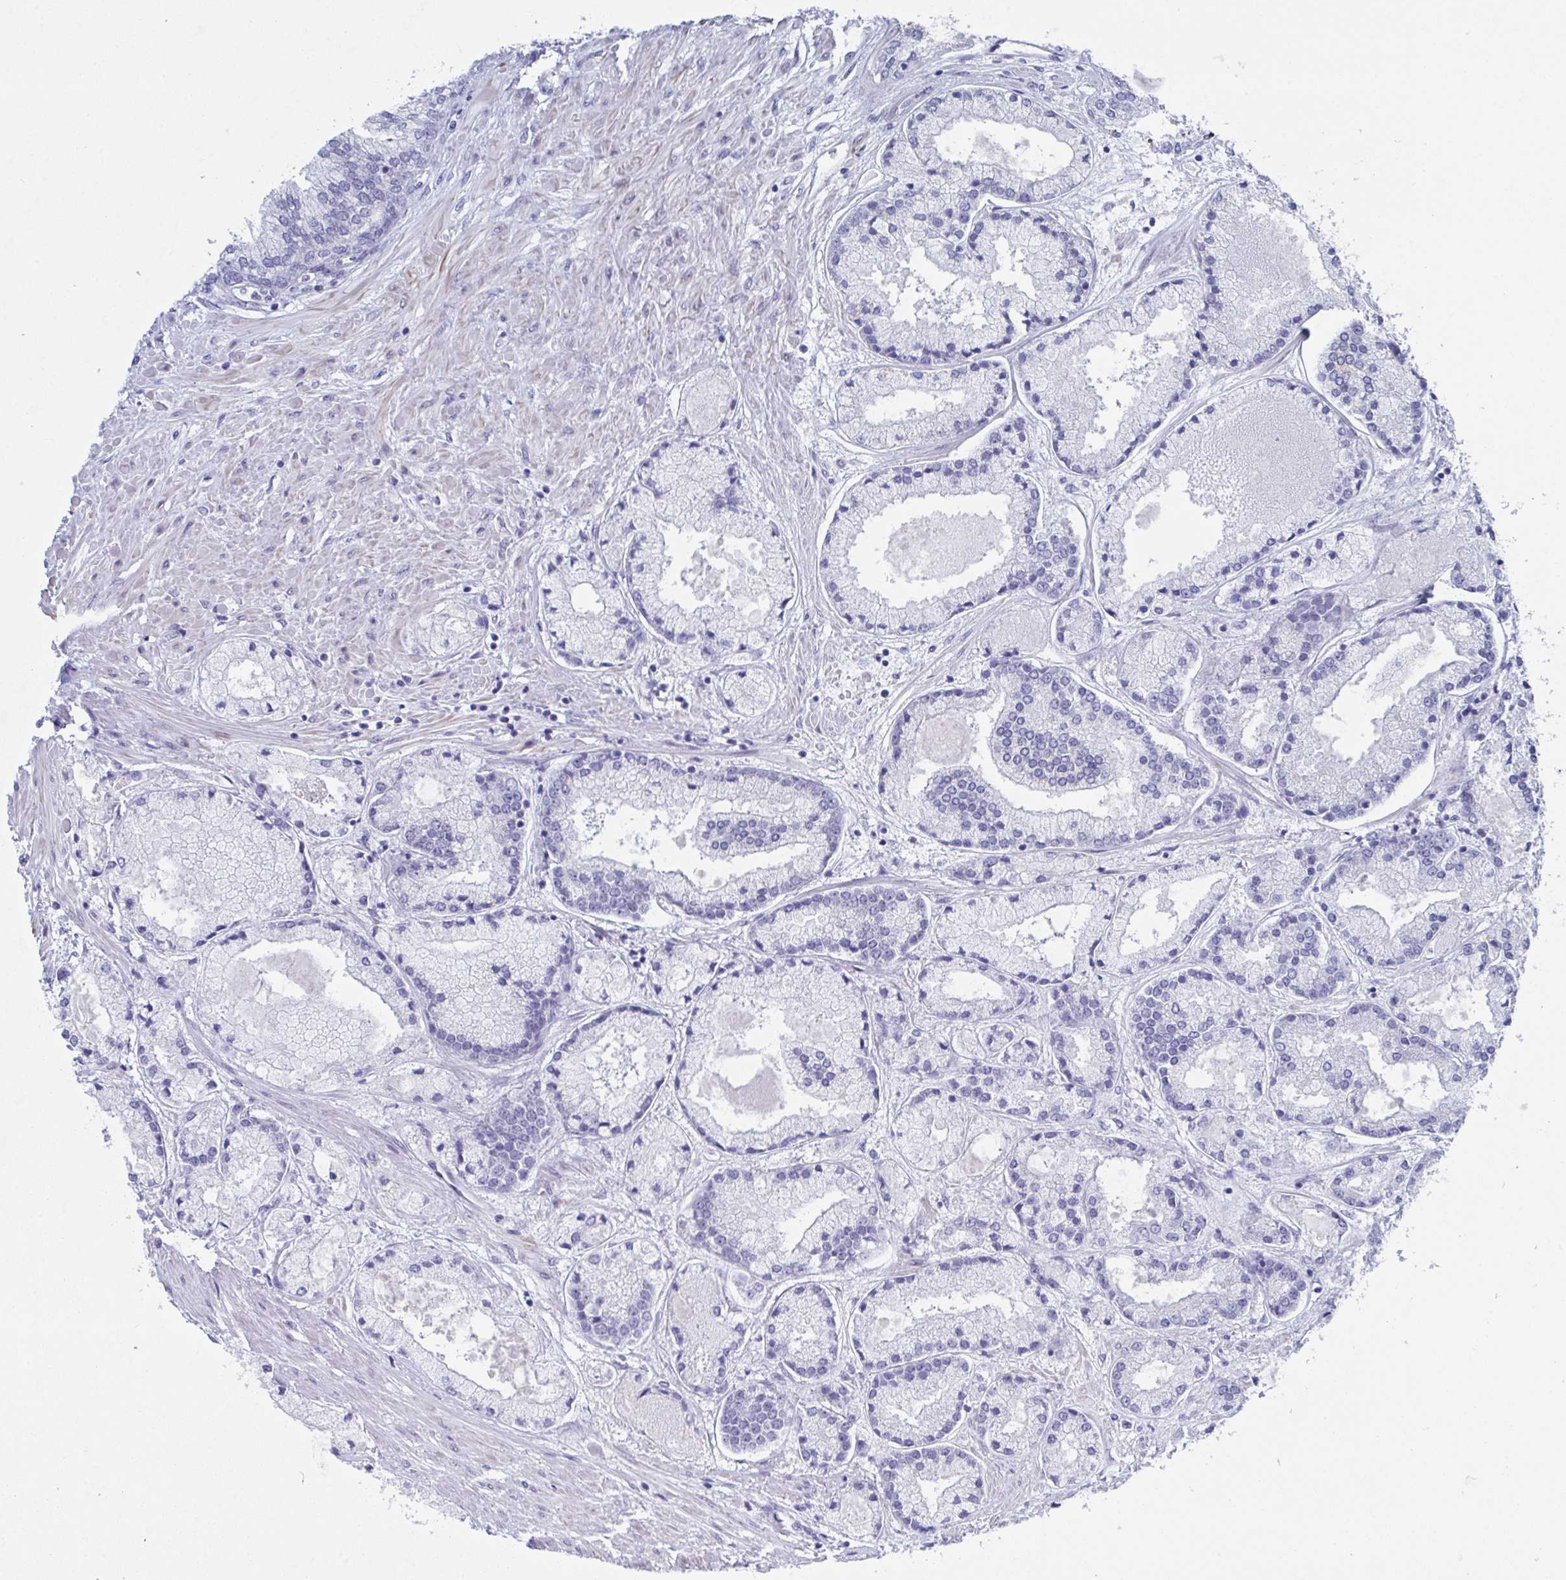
{"staining": {"intensity": "negative", "quantity": "none", "location": "none"}, "tissue": "prostate cancer", "cell_type": "Tumor cells", "image_type": "cancer", "snomed": [{"axis": "morphology", "description": "Adenocarcinoma, High grade"}, {"axis": "topography", "description": "Prostate"}], "caption": "There is no significant staining in tumor cells of prostate high-grade adenocarcinoma.", "gene": "MFSD4A", "patient": {"sex": "male", "age": 67}}